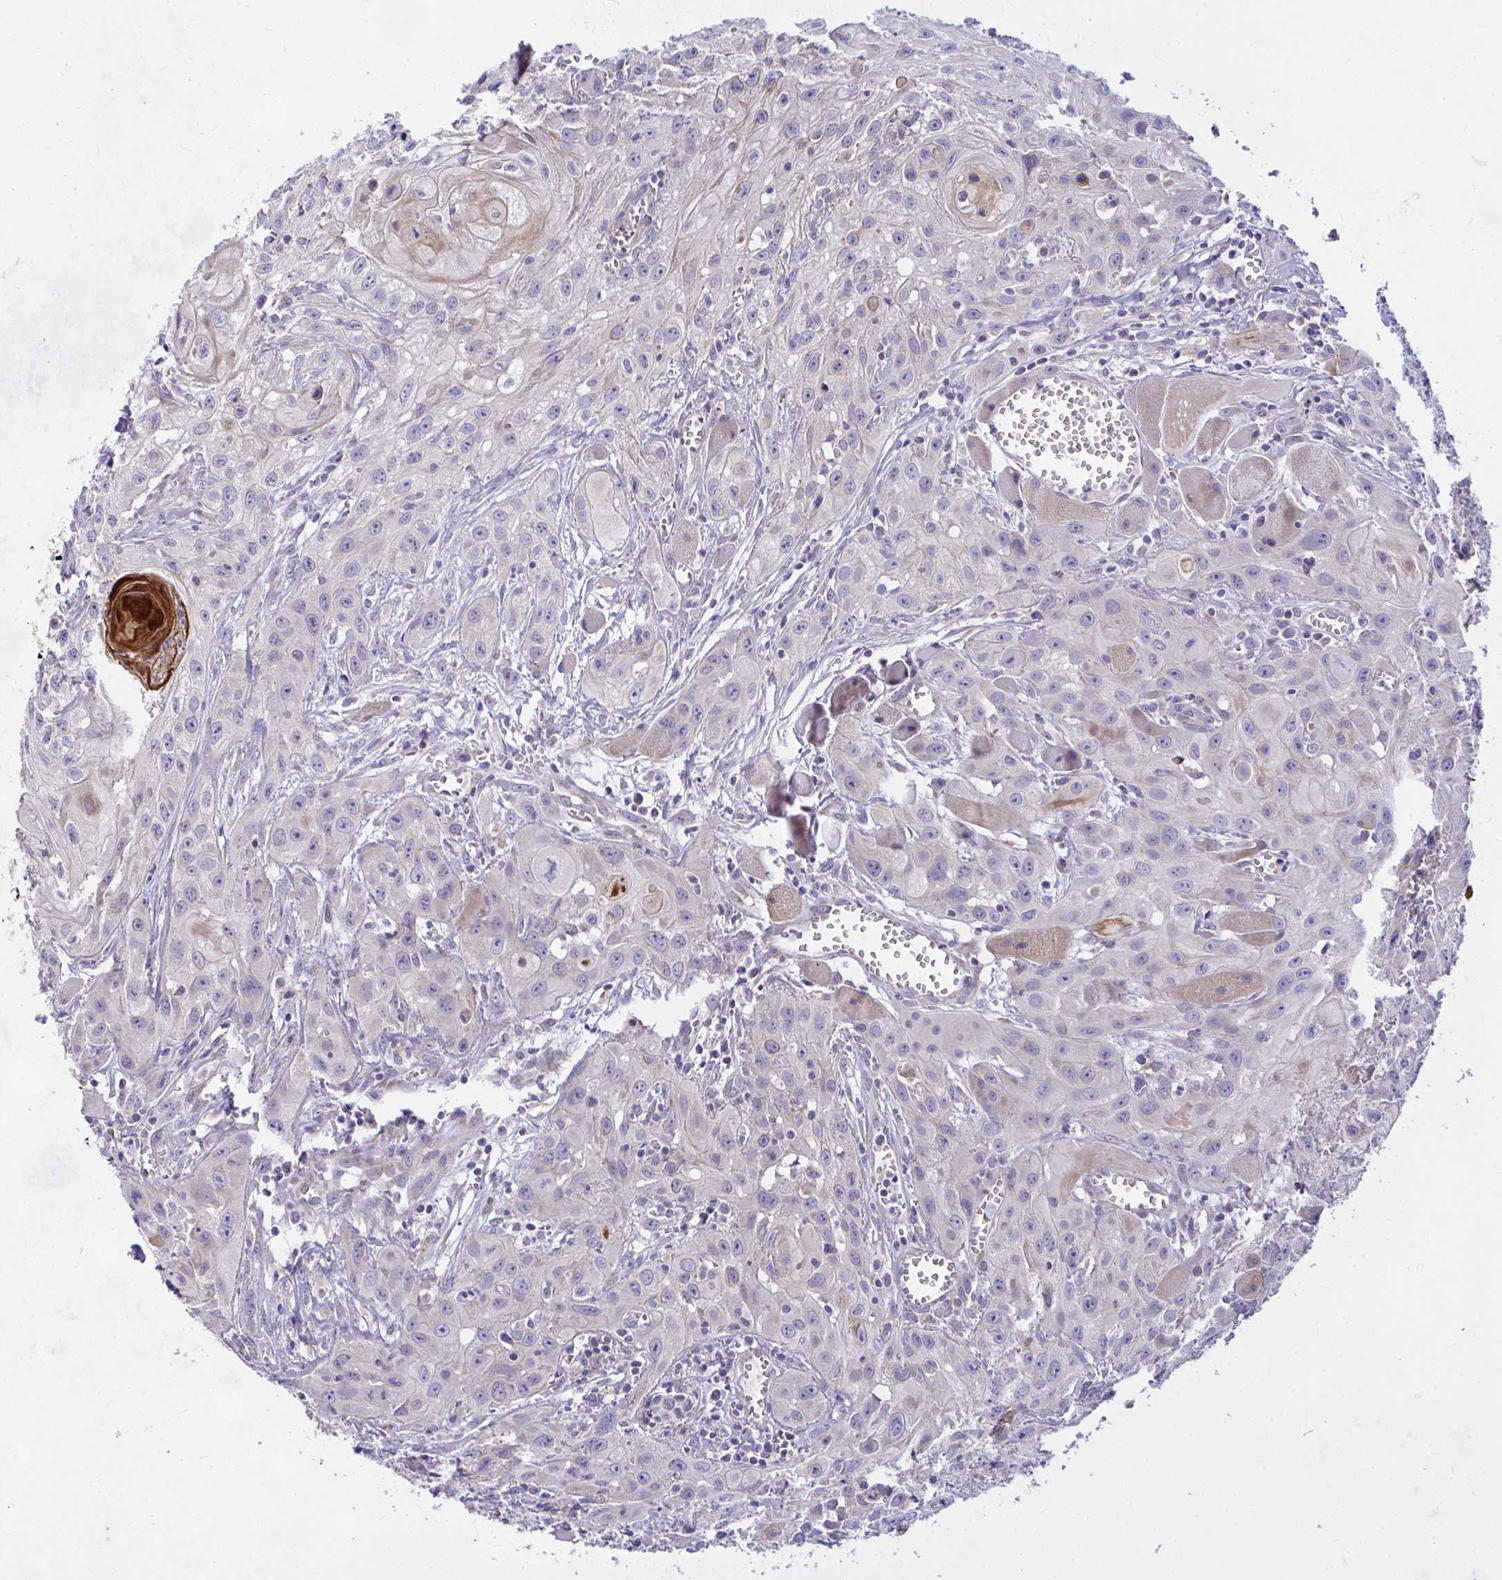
{"staining": {"intensity": "negative", "quantity": "none", "location": "none"}, "tissue": "head and neck cancer", "cell_type": "Tumor cells", "image_type": "cancer", "snomed": [{"axis": "morphology", "description": "Squamous cell carcinoma, NOS"}, {"axis": "topography", "description": "Oral tissue"}, {"axis": "topography", "description": "Head-Neck"}], "caption": "This is an immunohistochemistry (IHC) histopathology image of human head and neck cancer (squamous cell carcinoma). There is no expression in tumor cells.", "gene": "CEP63", "patient": {"sex": "male", "age": 58}}